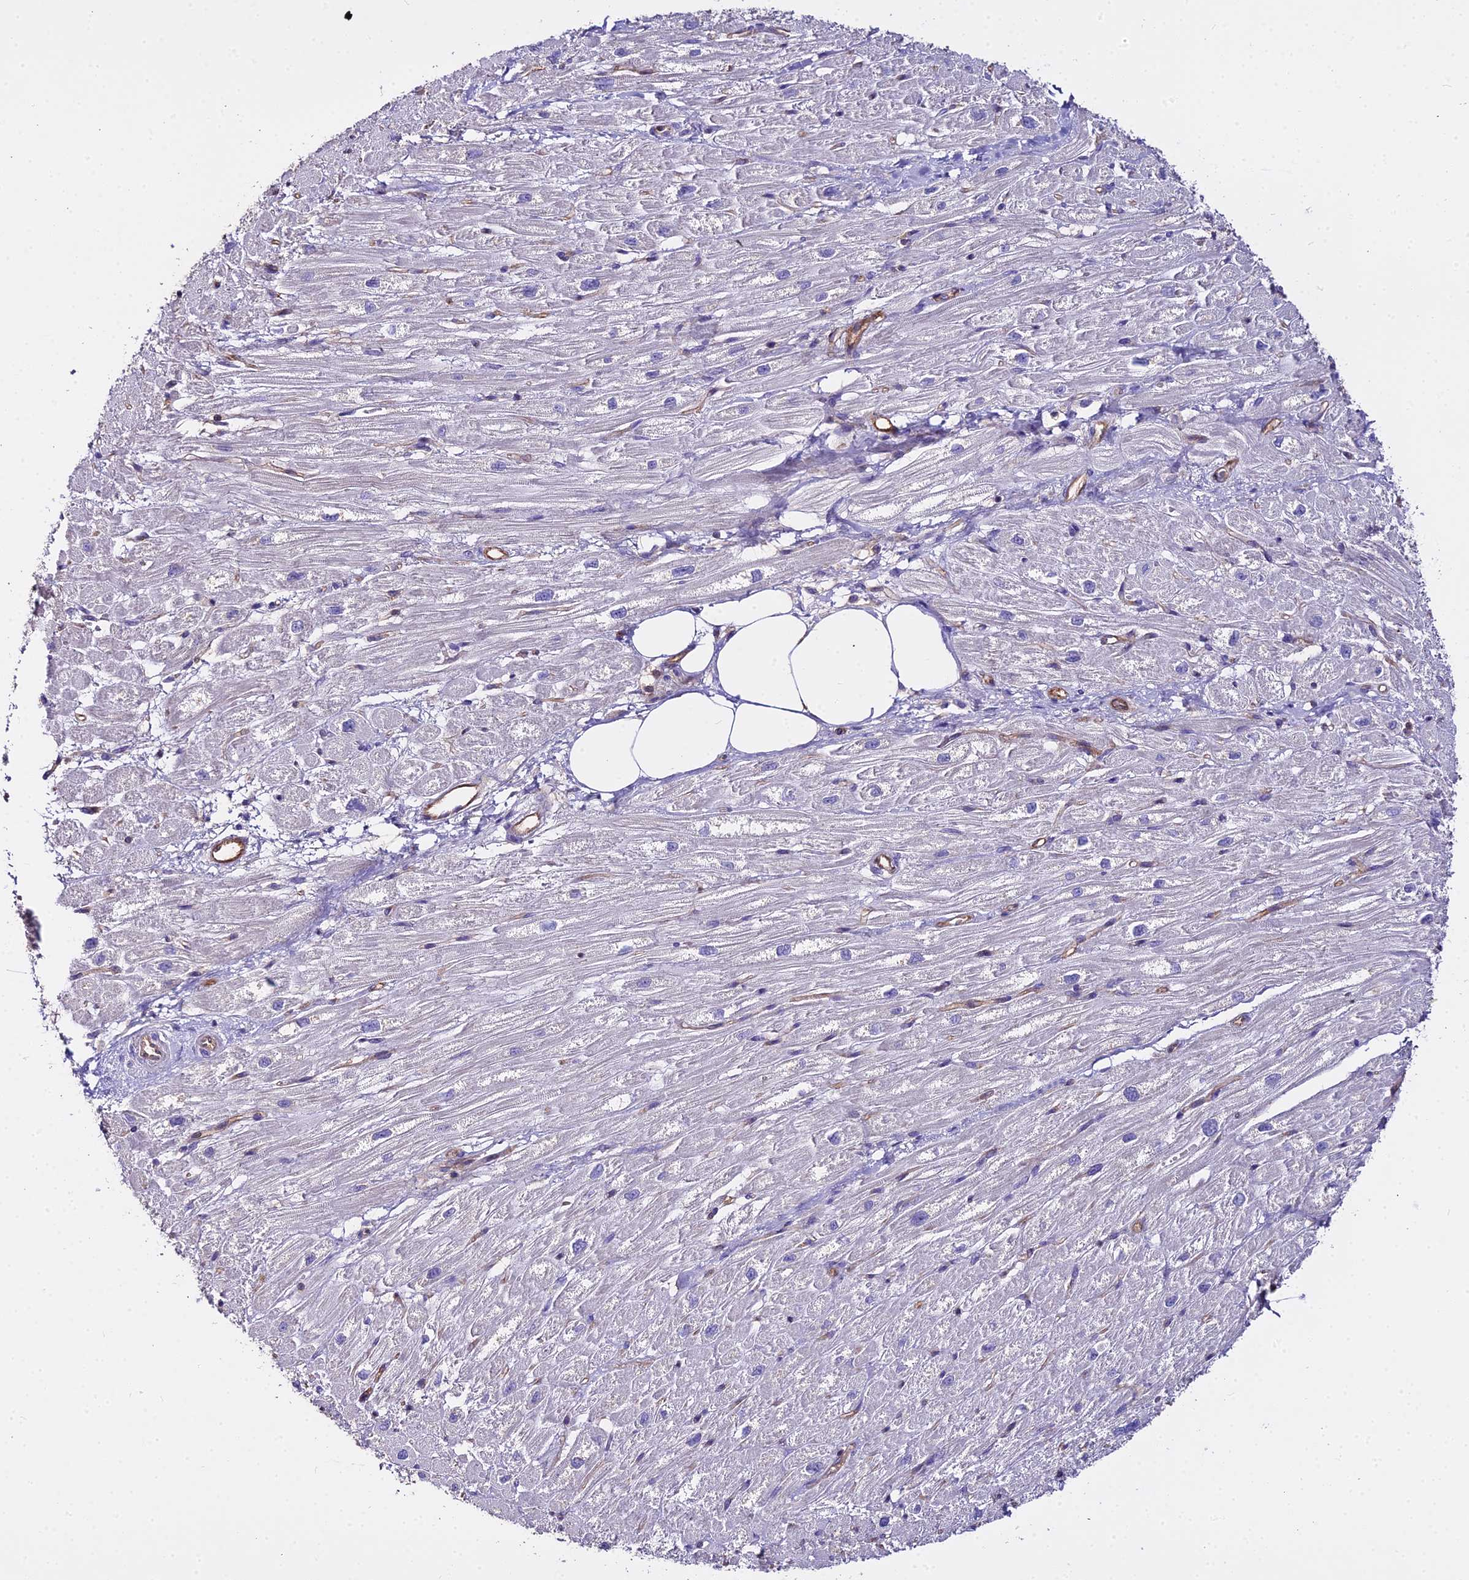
{"staining": {"intensity": "negative", "quantity": "none", "location": "none"}, "tissue": "heart muscle", "cell_type": "Cardiomyocytes", "image_type": "normal", "snomed": [{"axis": "morphology", "description": "Normal tissue, NOS"}, {"axis": "topography", "description": "Heart"}], "caption": "Immunohistochemistry (IHC) of benign human heart muscle demonstrates no positivity in cardiomyocytes. The staining was performed using DAB to visualize the protein expression in brown, while the nuclei were stained in blue with hematoxylin (Magnification: 20x).", "gene": "GLYAT", "patient": {"sex": "male", "age": 65}}